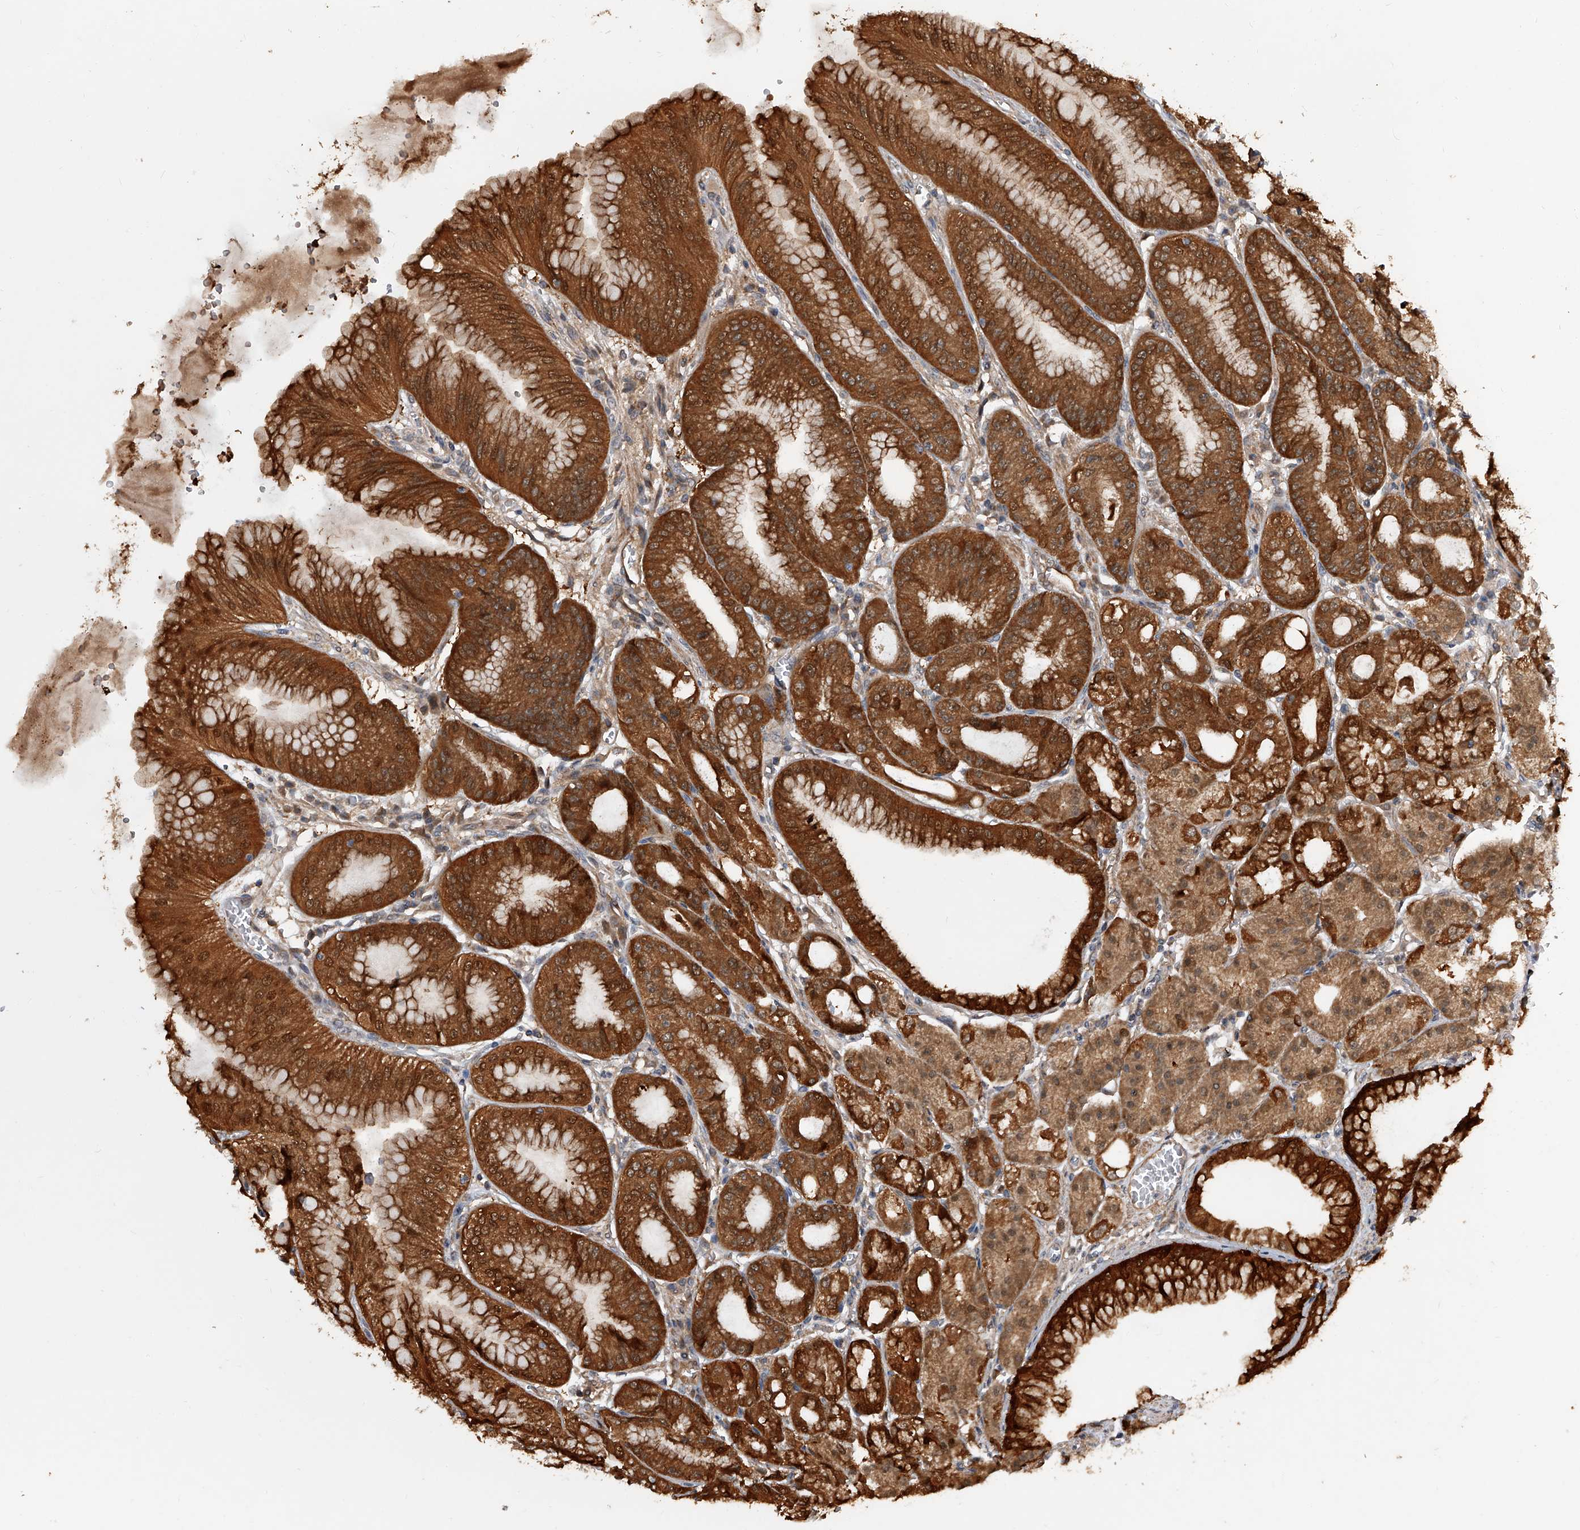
{"staining": {"intensity": "strong", "quantity": ">75%", "location": "cytoplasmic/membranous,nuclear"}, "tissue": "stomach", "cell_type": "Glandular cells", "image_type": "normal", "snomed": [{"axis": "morphology", "description": "Normal tissue, NOS"}, {"axis": "topography", "description": "Stomach, lower"}], "caption": "This photomicrograph reveals benign stomach stained with immunohistochemistry to label a protein in brown. The cytoplasmic/membranous,nuclear of glandular cells show strong positivity for the protein. Nuclei are counter-stained blue.", "gene": "GMDS", "patient": {"sex": "male", "age": 71}}